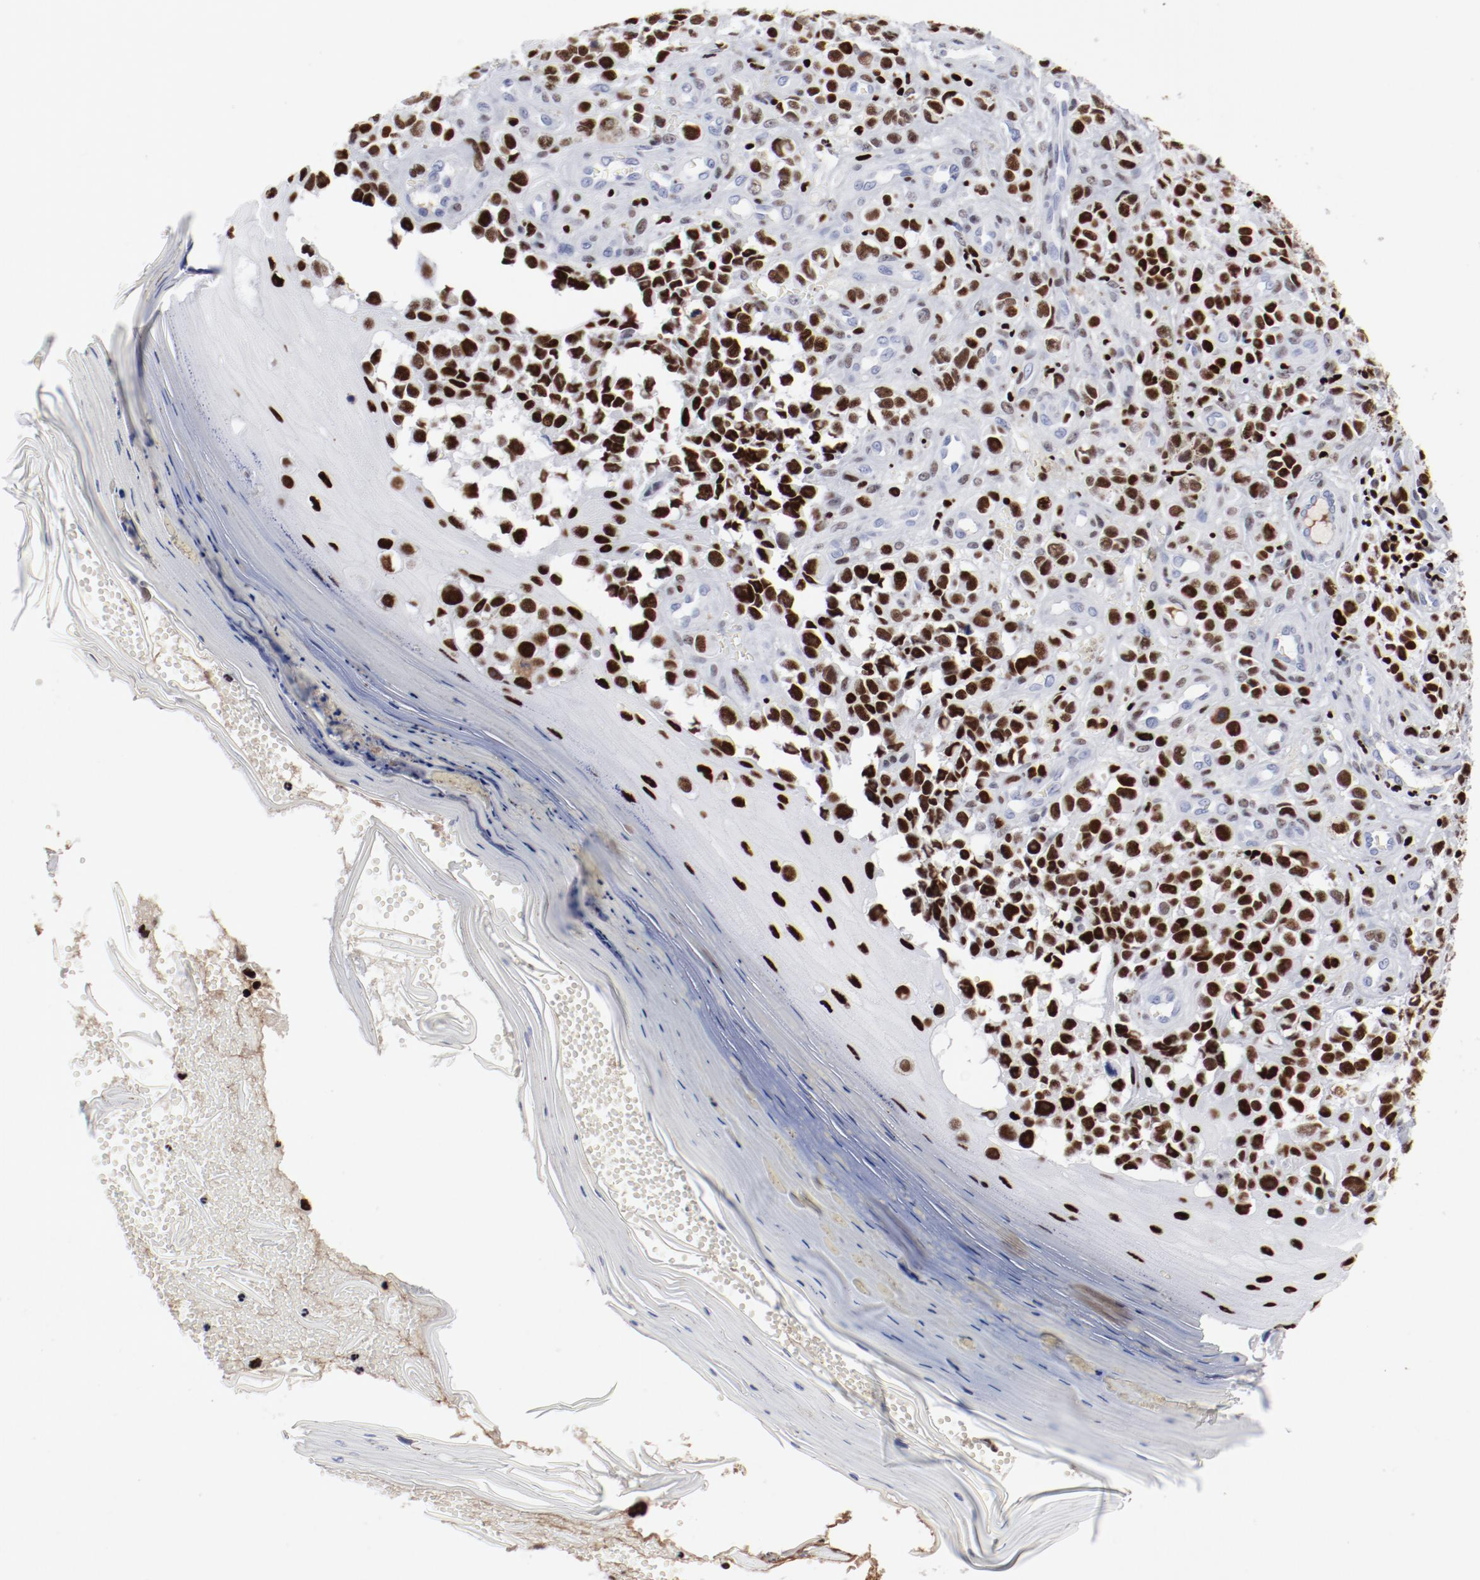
{"staining": {"intensity": "strong", "quantity": ">75%", "location": "nuclear"}, "tissue": "melanoma", "cell_type": "Tumor cells", "image_type": "cancer", "snomed": [{"axis": "morphology", "description": "Malignant melanoma, NOS"}, {"axis": "topography", "description": "Skin"}], "caption": "A brown stain shows strong nuclear positivity of a protein in human malignant melanoma tumor cells. The staining is performed using DAB brown chromogen to label protein expression. The nuclei are counter-stained blue using hematoxylin.", "gene": "SMARCC2", "patient": {"sex": "female", "age": 82}}